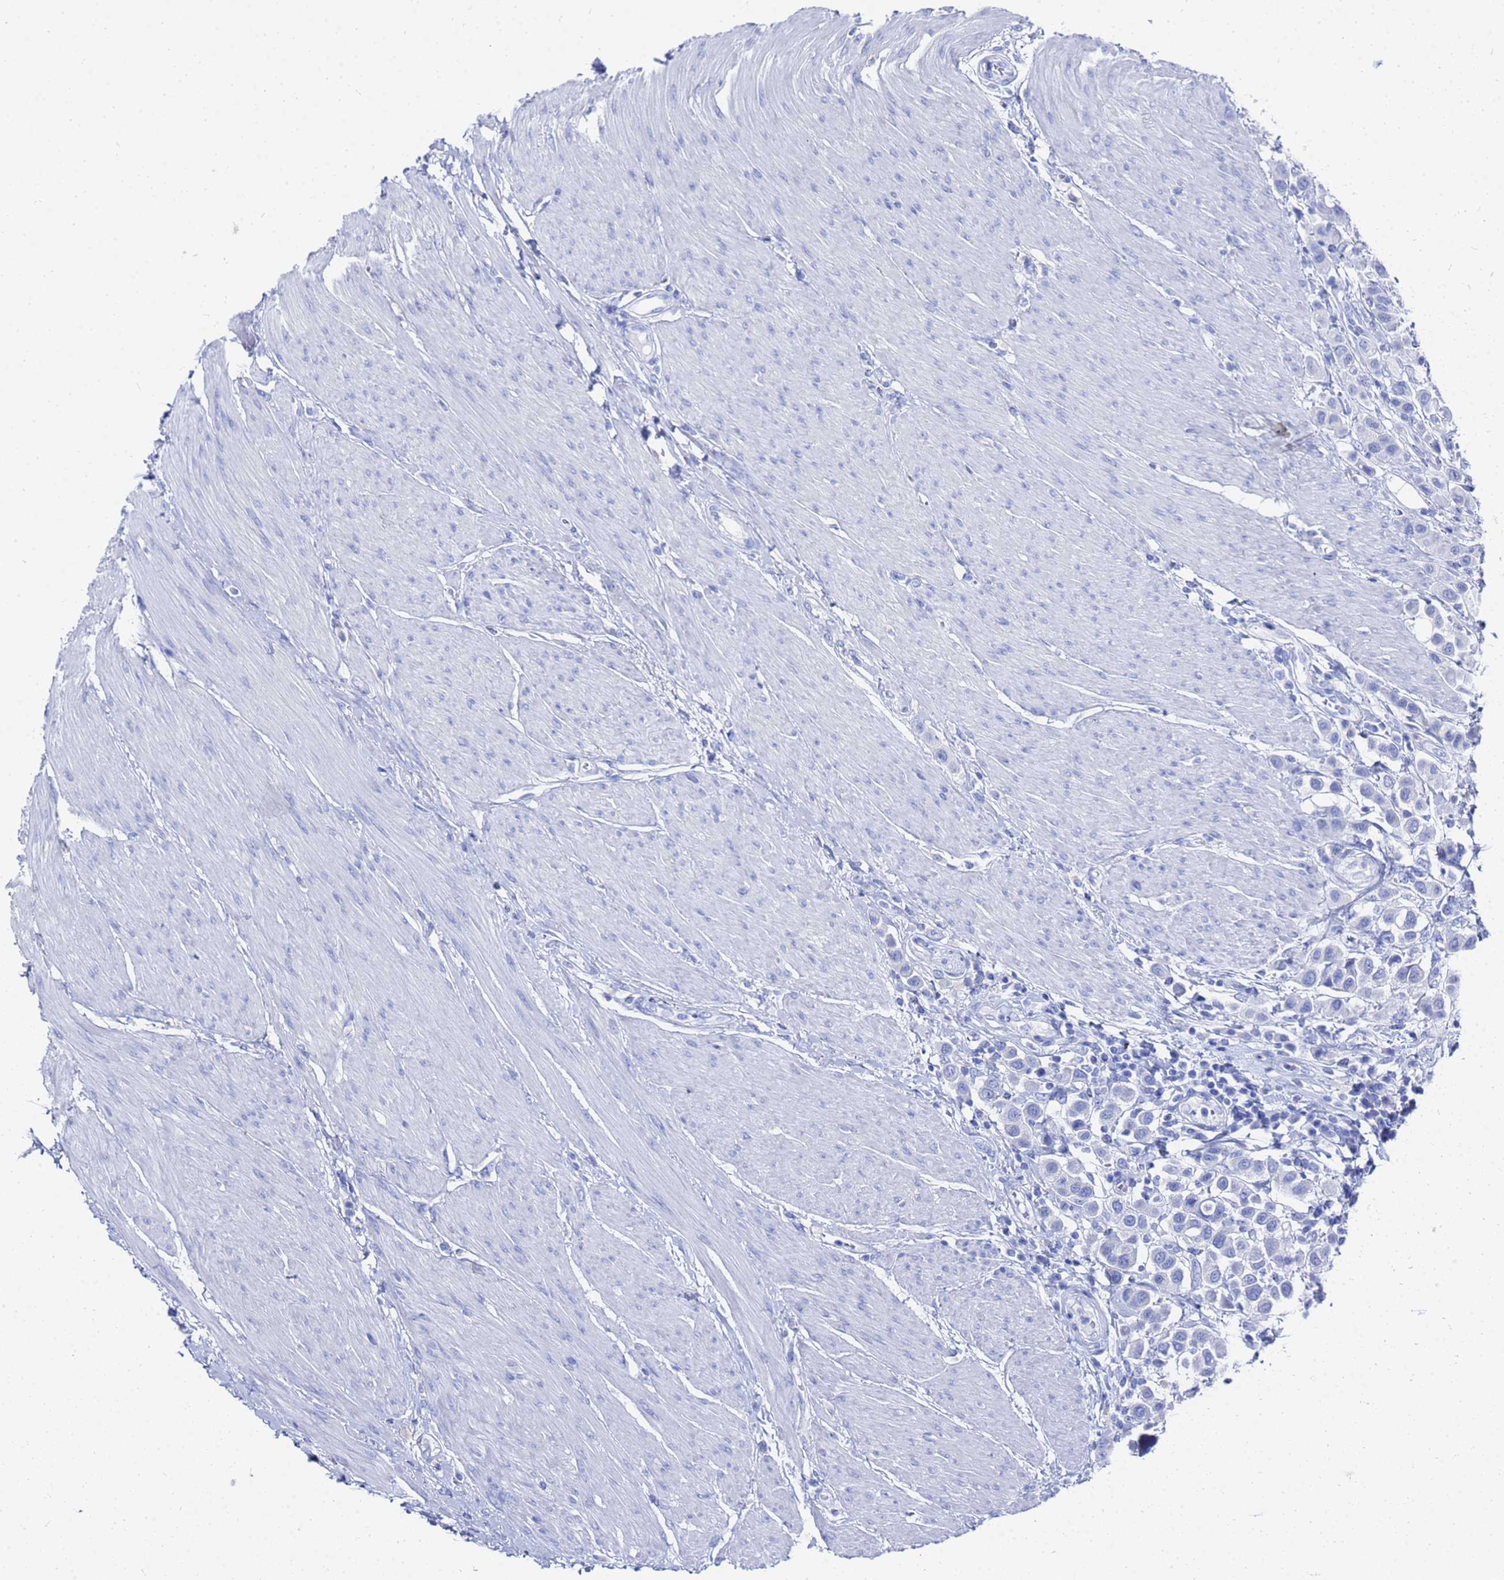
{"staining": {"intensity": "negative", "quantity": "none", "location": "none"}, "tissue": "urothelial cancer", "cell_type": "Tumor cells", "image_type": "cancer", "snomed": [{"axis": "morphology", "description": "Urothelial carcinoma, High grade"}, {"axis": "topography", "description": "Urinary bladder"}], "caption": "Tumor cells show no significant expression in urothelial cancer. The staining is performed using DAB brown chromogen with nuclei counter-stained in using hematoxylin.", "gene": "GGT1", "patient": {"sex": "male", "age": 50}}